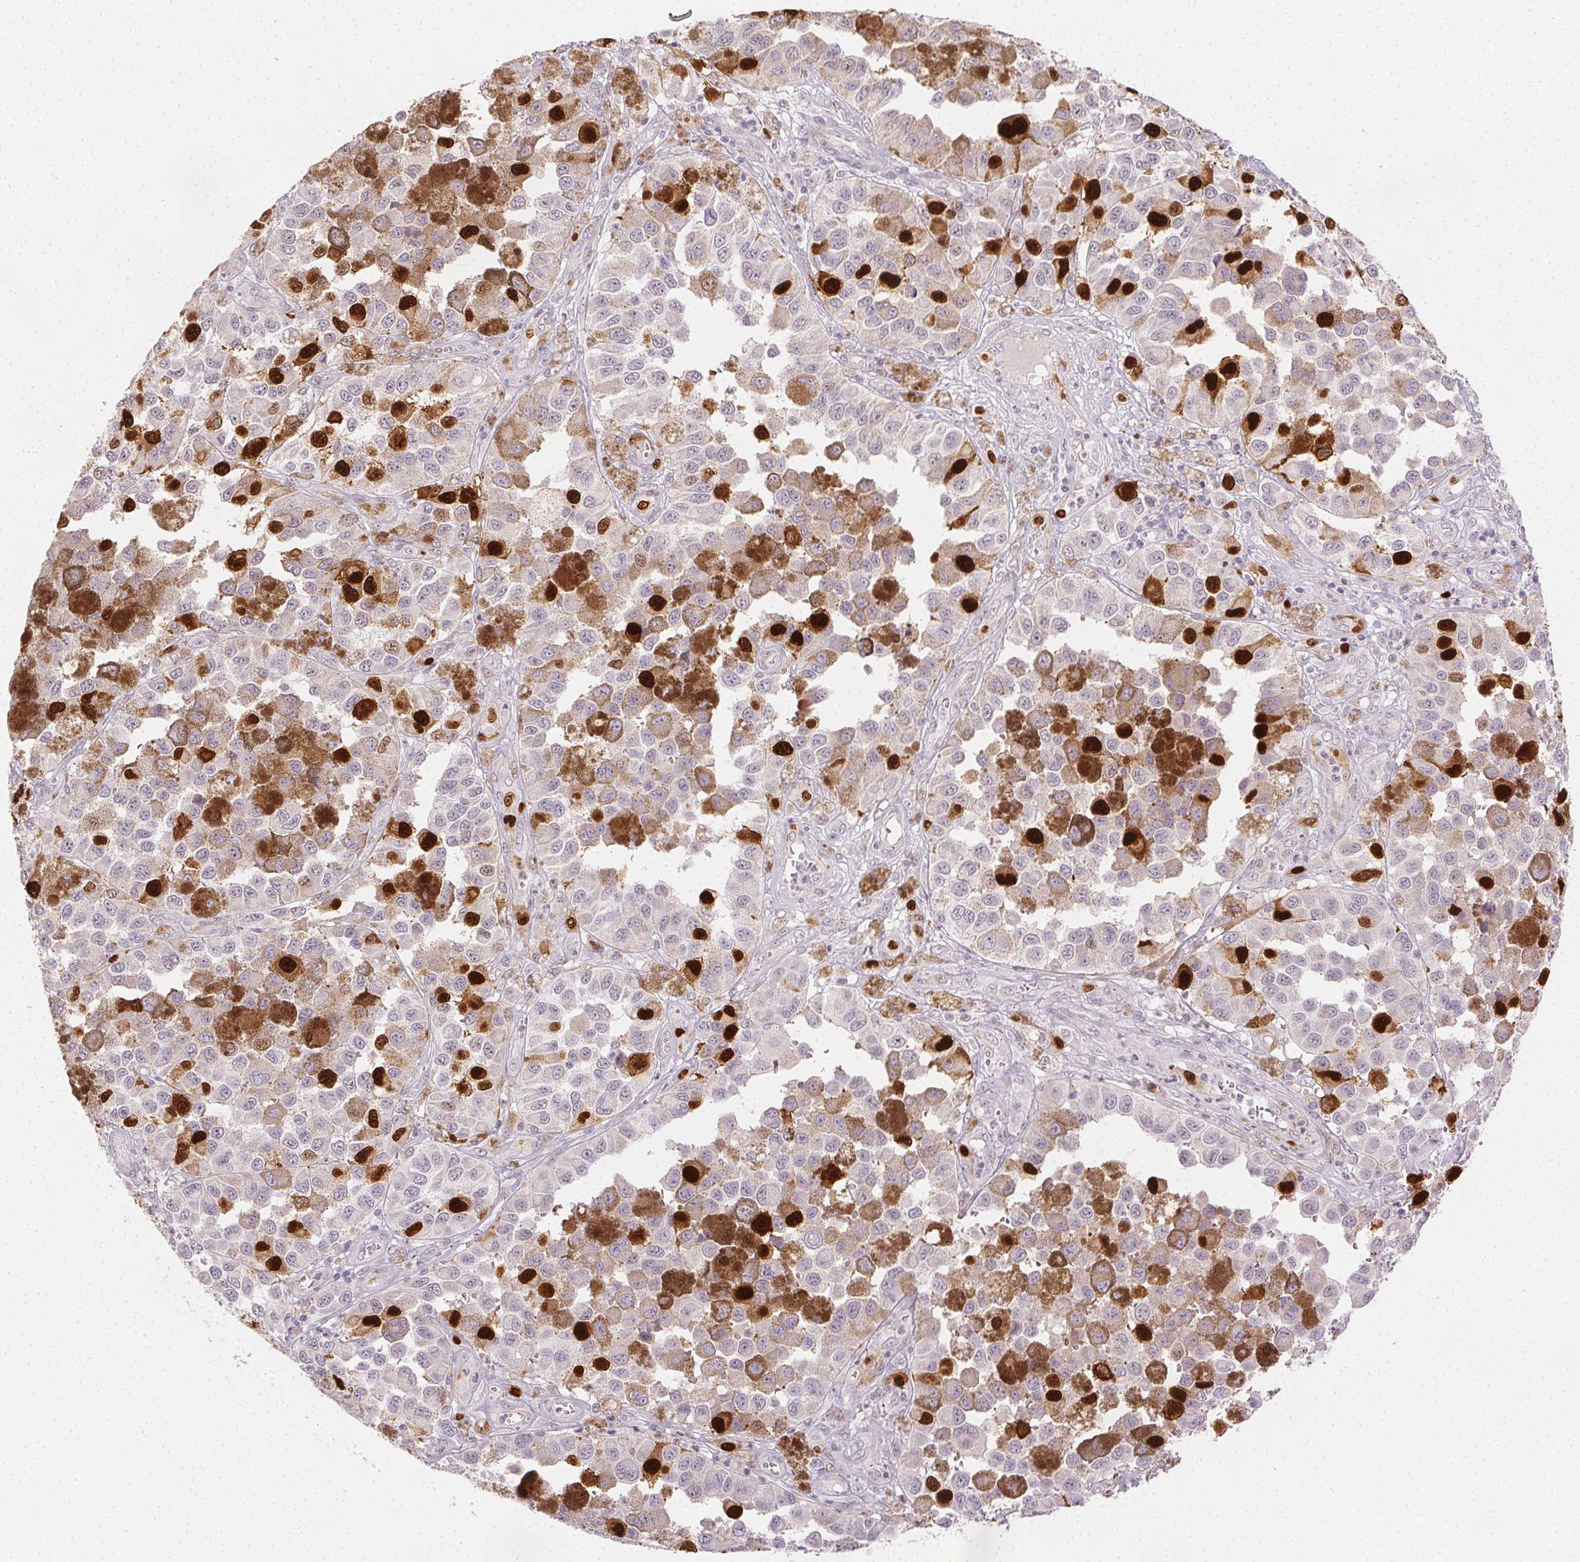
{"staining": {"intensity": "strong", "quantity": "<25%", "location": "nuclear"}, "tissue": "melanoma", "cell_type": "Tumor cells", "image_type": "cancer", "snomed": [{"axis": "morphology", "description": "Malignant melanoma, NOS"}, {"axis": "topography", "description": "Skin"}], "caption": "Strong nuclear protein expression is appreciated in about <25% of tumor cells in melanoma. (DAB IHC, brown staining for protein, blue staining for nuclei).", "gene": "ANLN", "patient": {"sex": "female", "age": 58}}